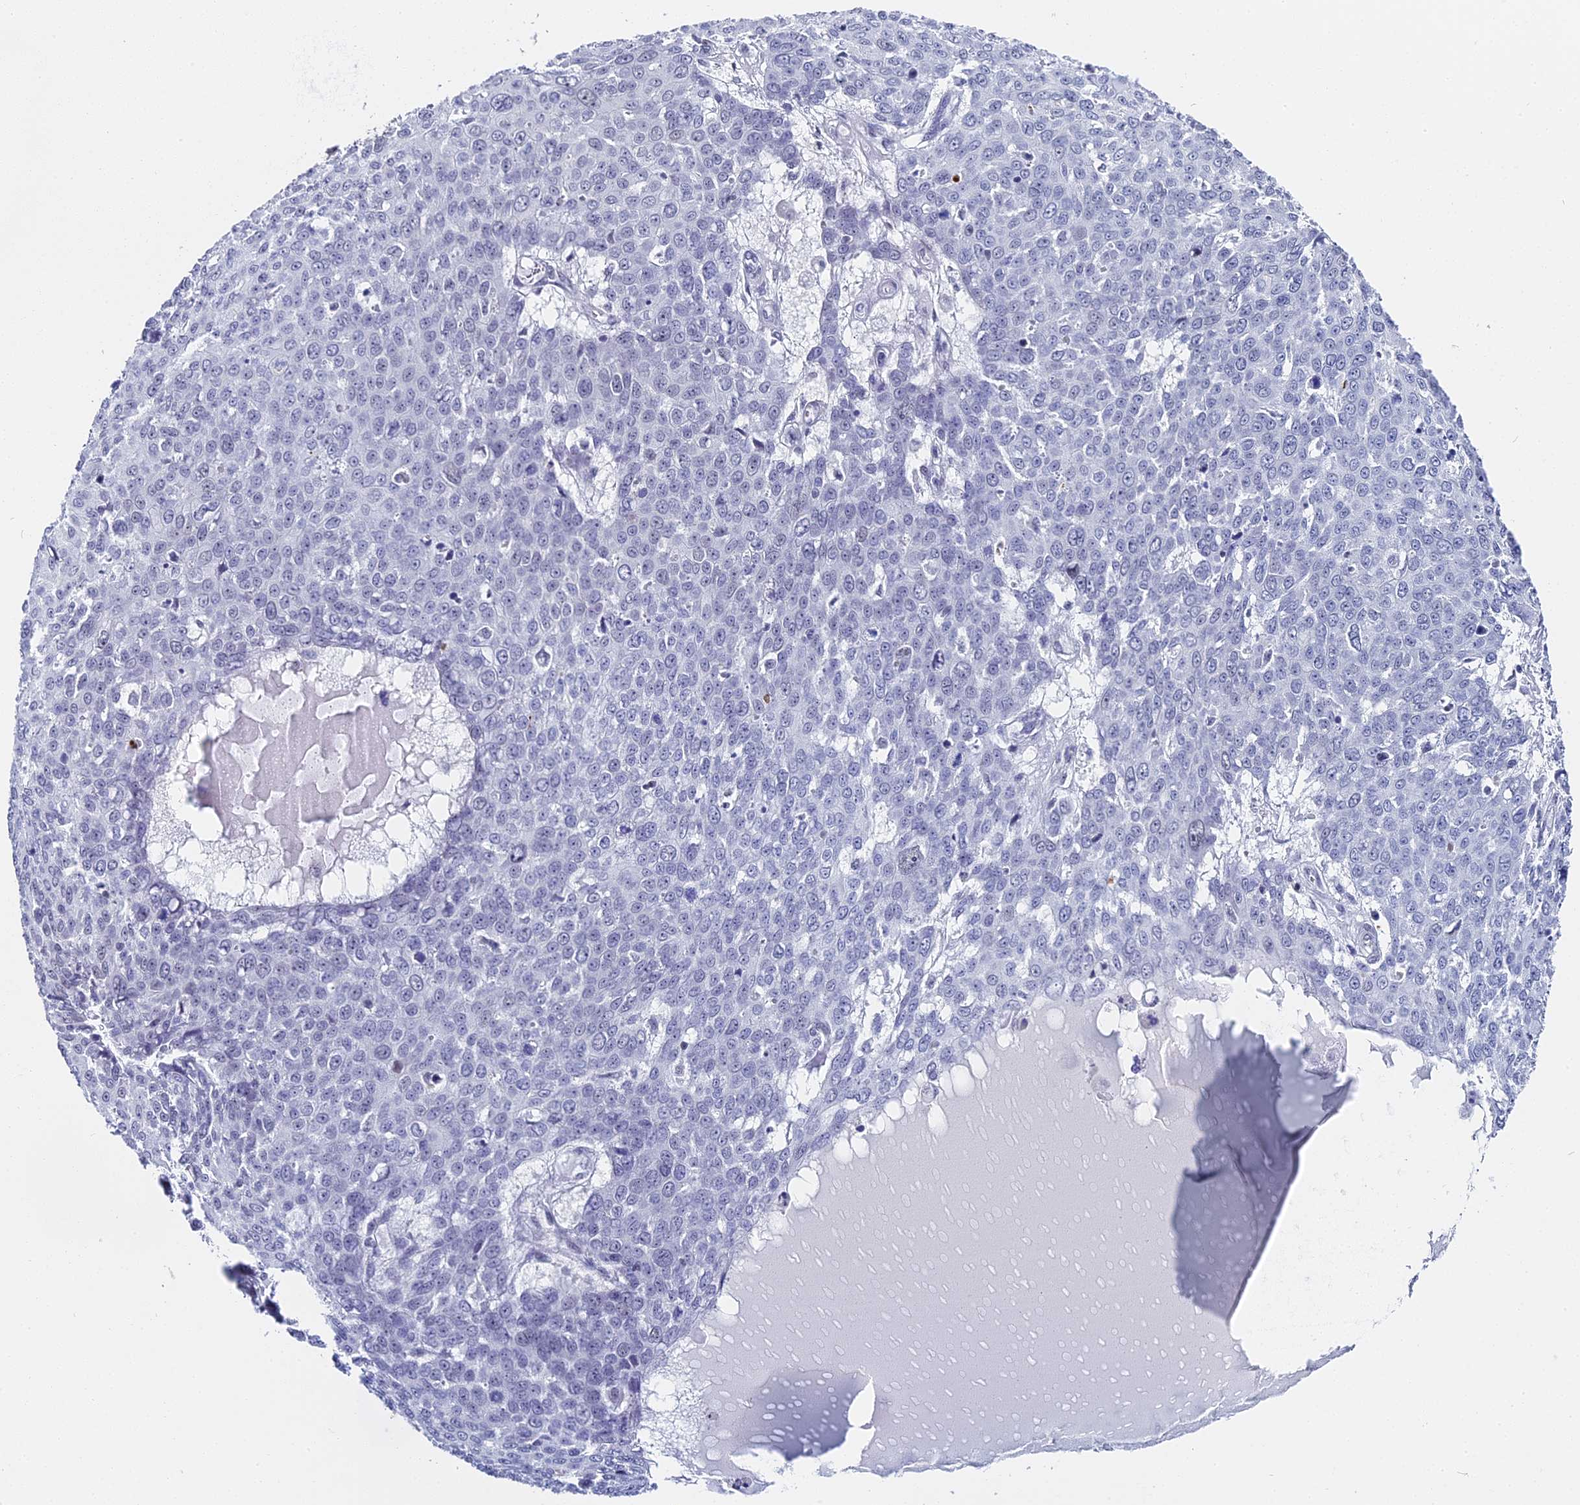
{"staining": {"intensity": "moderate", "quantity": "25%-75%", "location": "nuclear"}, "tissue": "skin cancer", "cell_type": "Tumor cells", "image_type": "cancer", "snomed": [{"axis": "morphology", "description": "Squamous cell carcinoma, NOS"}, {"axis": "topography", "description": "Skin"}], "caption": "Protein expression analysis of human squamous cell carcinoma (skin) reveals moderate nuclear staining in about 25%-75% of tumor cells.", "gene": "CD2BP2", "patient": {"sex": "male", "age": 71}}